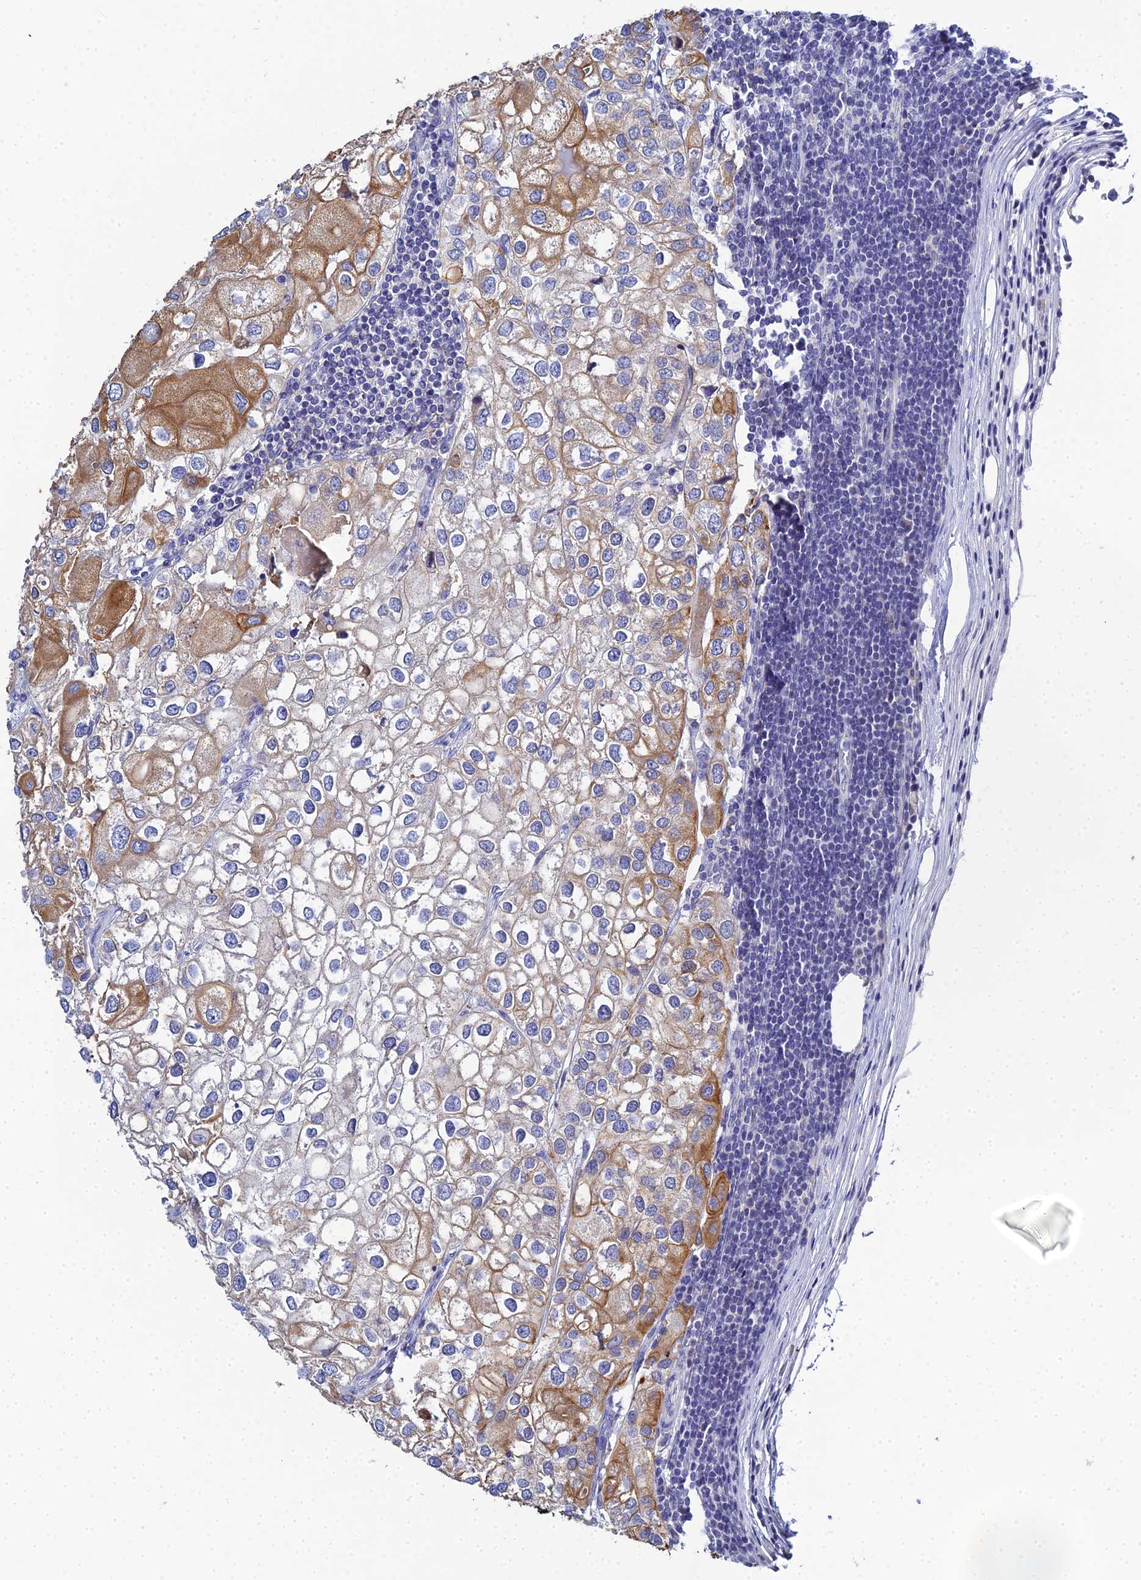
{"staining": {"intensity": "moderate", "quantity": "25%-75%", "location": "cytoplasmic/membranous"}, "tissue": "urothelial cancer", "cell_type": "Tumor cells", "image_type": "cancer", "snomed": [{"axis": "morphology", "description": "Urothelial carcinoma, High grade"}, {"axis": "topography", "description": "Urinary bladder"}], "caption": "High-grade urothelial carcinoma stained for a protein reveals moderate cytoplasmic/membranous positivity in tumor cells.", "gene": "ZXDA", "patient": {"sex": "male", "age": 64}}